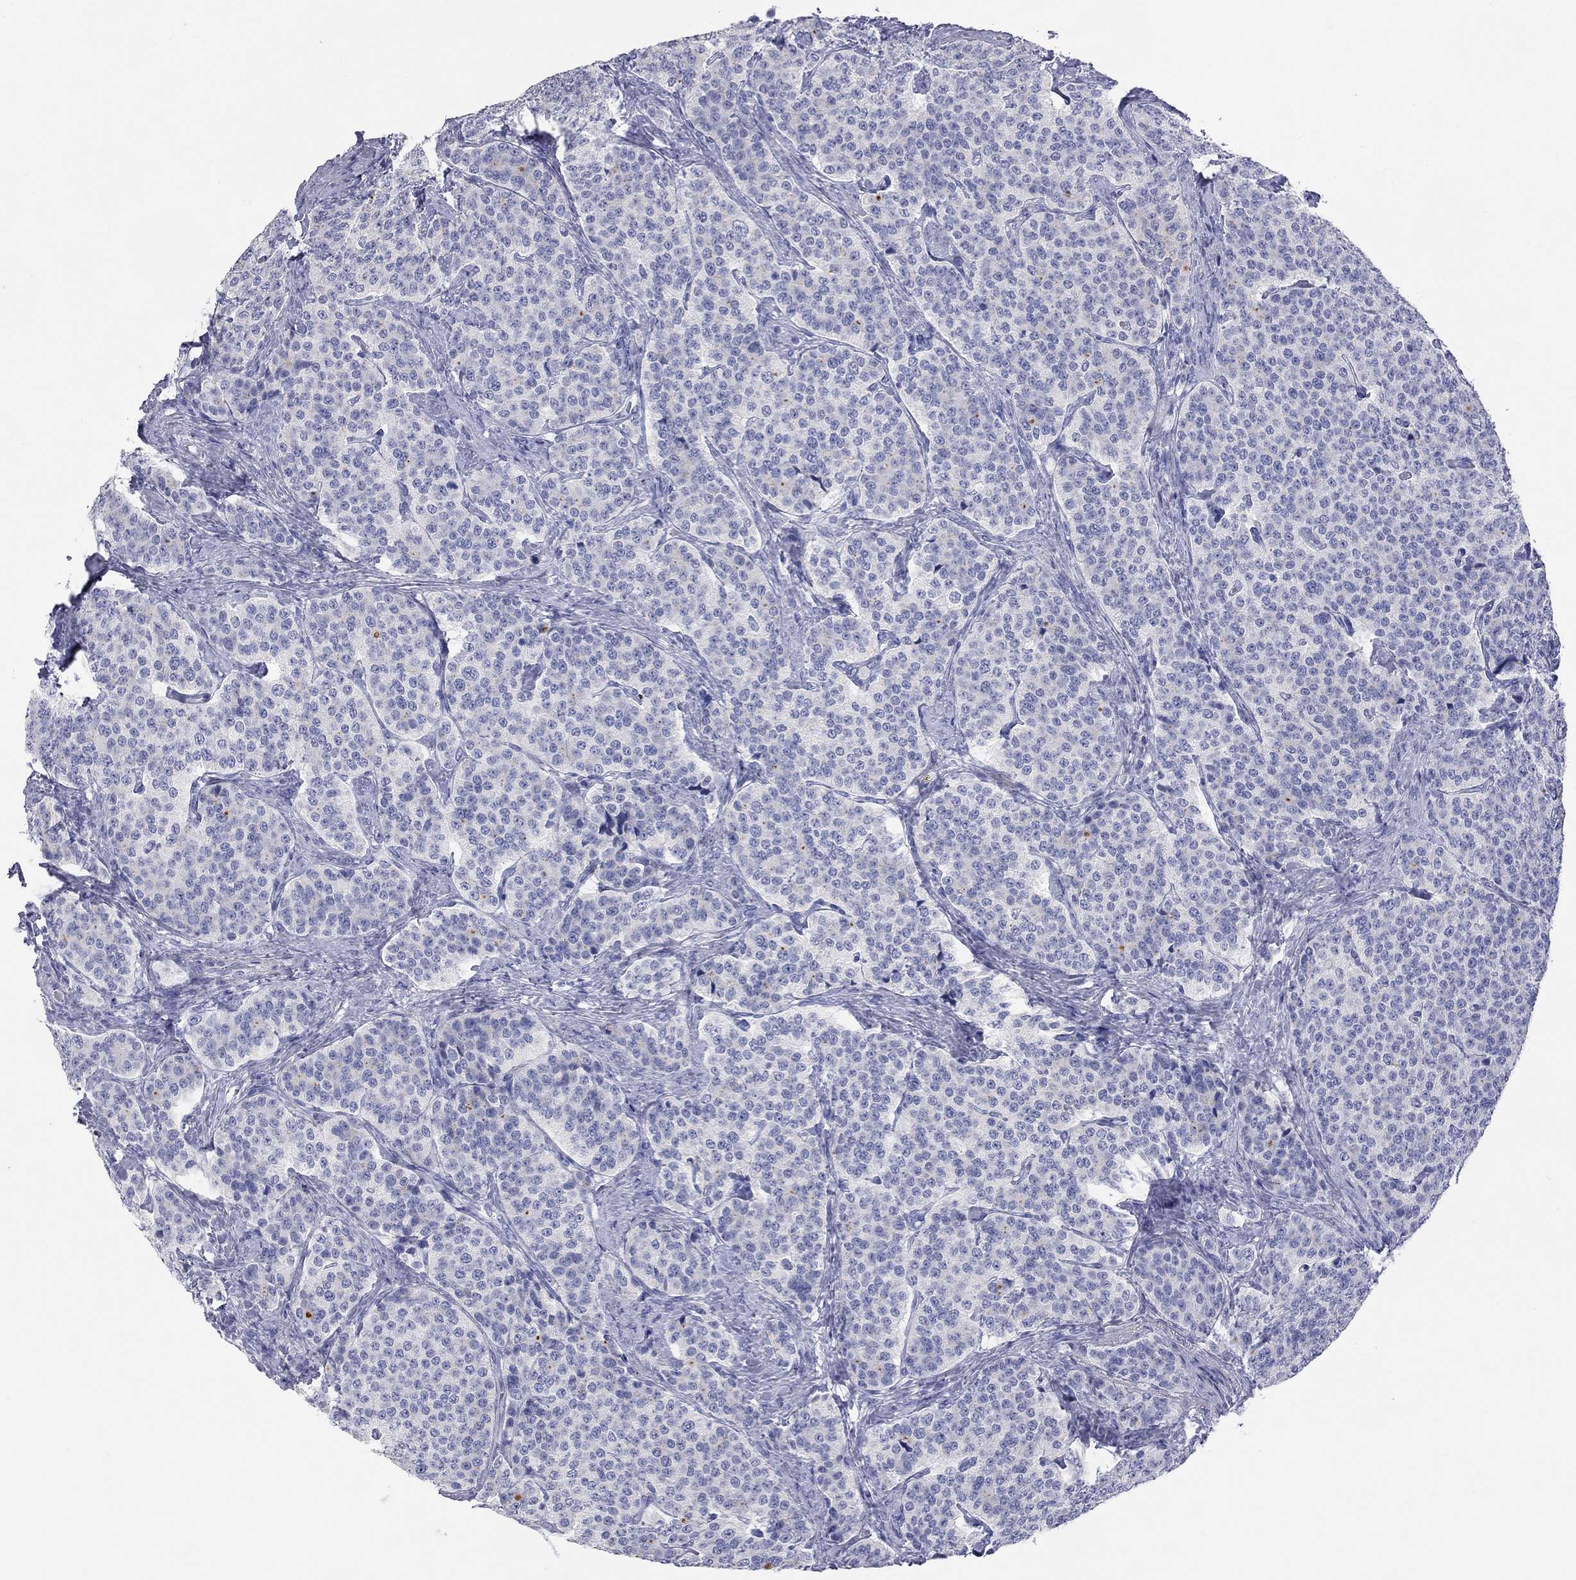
{"staining": {"intensity": "negative", "quantity": "none", "location": "none"}, "tissue": "carcinoid", "cell_type": "Tumor cells", "image_type": "cancer", "snomed": [{"axis": "morphology", "description": "Carcinoid, malignant, NOS"}, {"axis": "topography", "description": "Small intestine"}], "caption": "Immunohistochemical staining of human carcinoid demonstrates no significant expression in tumor cells.", "gene": "PCDHGC5", "patient": {"sex": "female", "age": 58}}